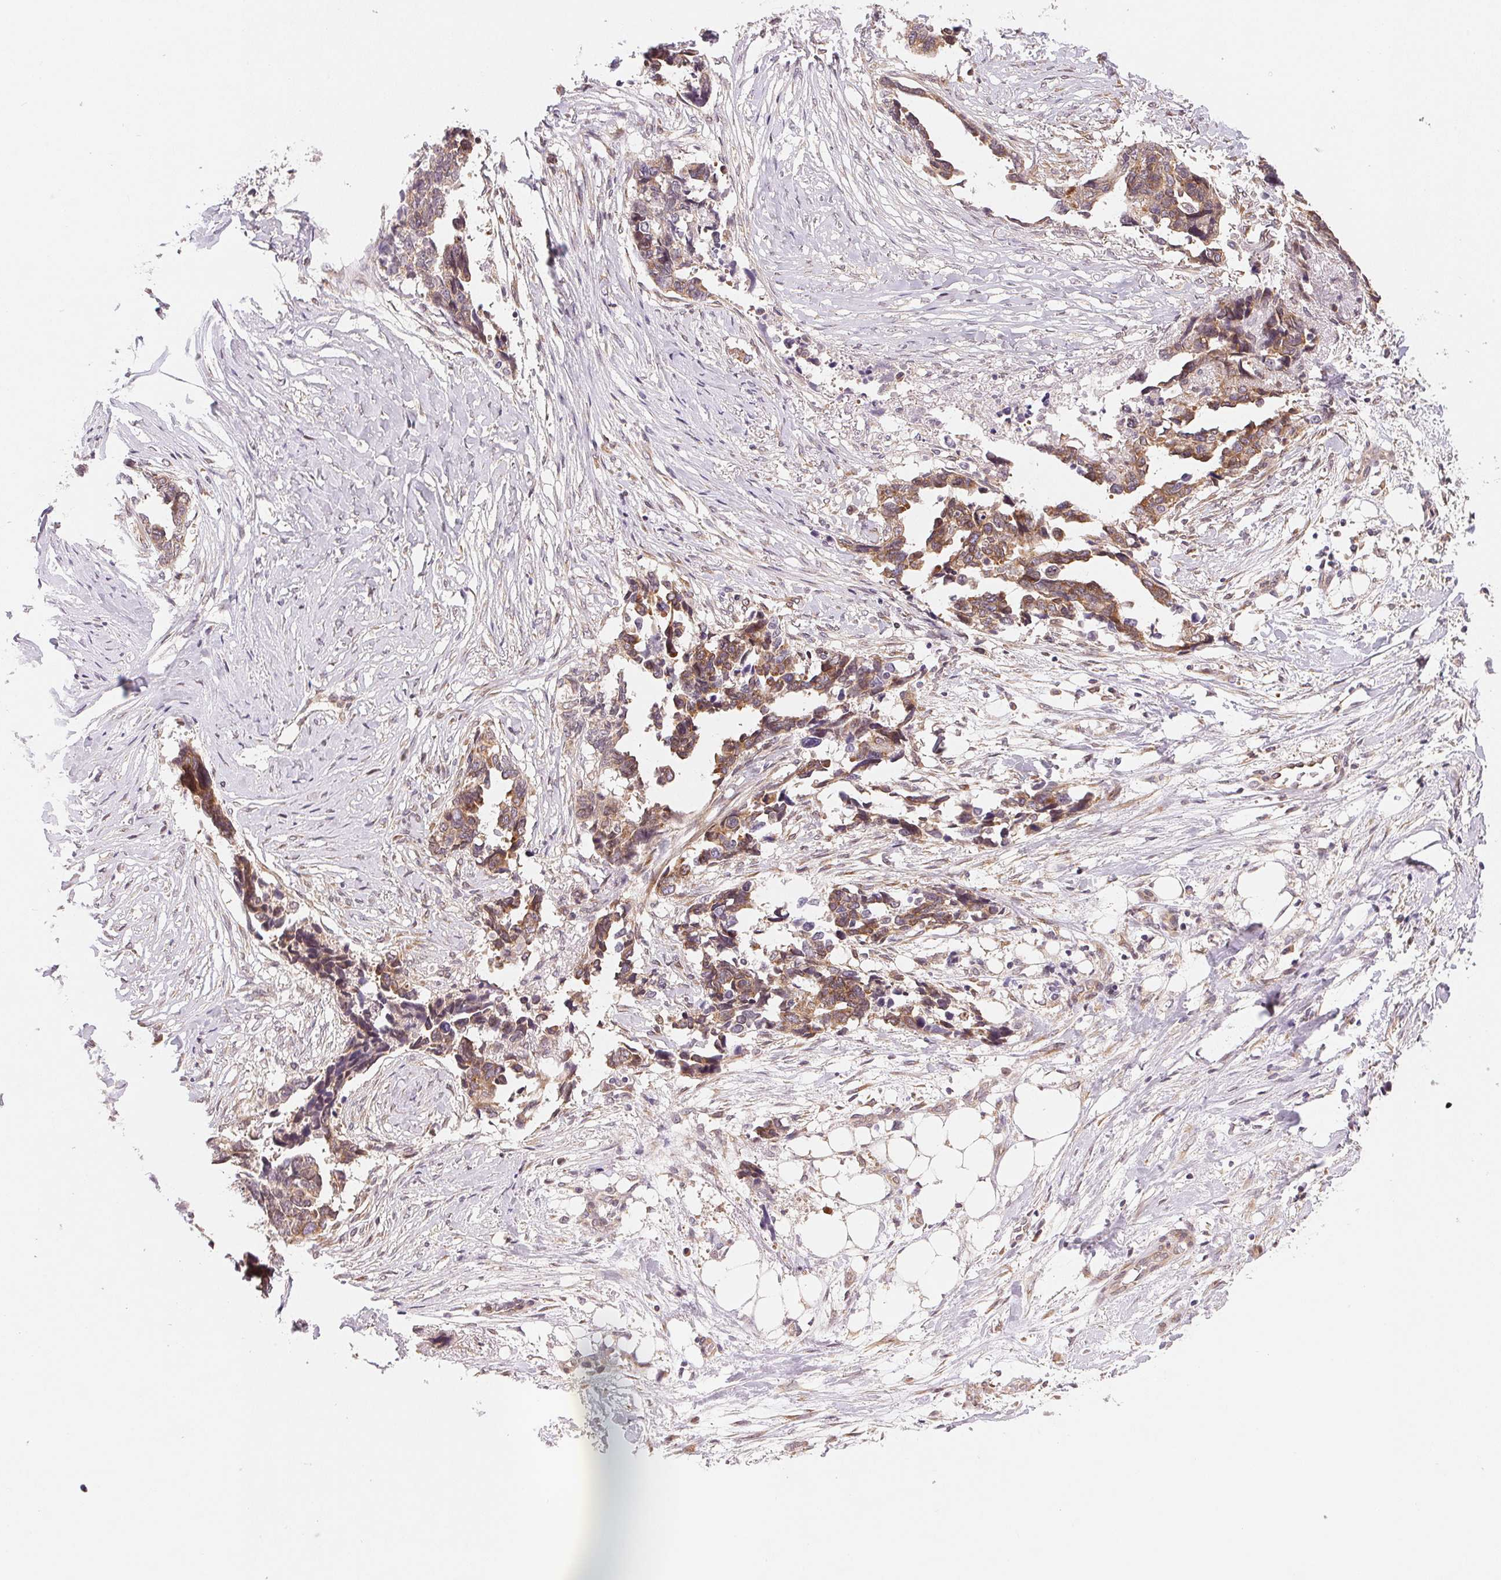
{"staining": {"intensity": "moderate", "quantity": ">75%", "location": "cytoplasmic/membranous"}, "tissue": "ovarian cancer", "cell_type": "Tumor cells", "image_type": "cancer", "snomed": [{"axis": "morphology", "description": "Cystadenocarcinoma, serous, NOS"}, {"axis": "topography", "description": "Ovary"}], "caption": "The image reveals staining of ovarian cancer (serous cystadenocarcinoma), revealing moderate cytoplasmic/membranous protein expression (brown color) within tumor cells. (DAB (3,3'-diaminobenzidine) IHC, brown staining for protein, blue staining for nuclei).", "gene": "EI24", "patient": {"sex": "female", "age": 69}}